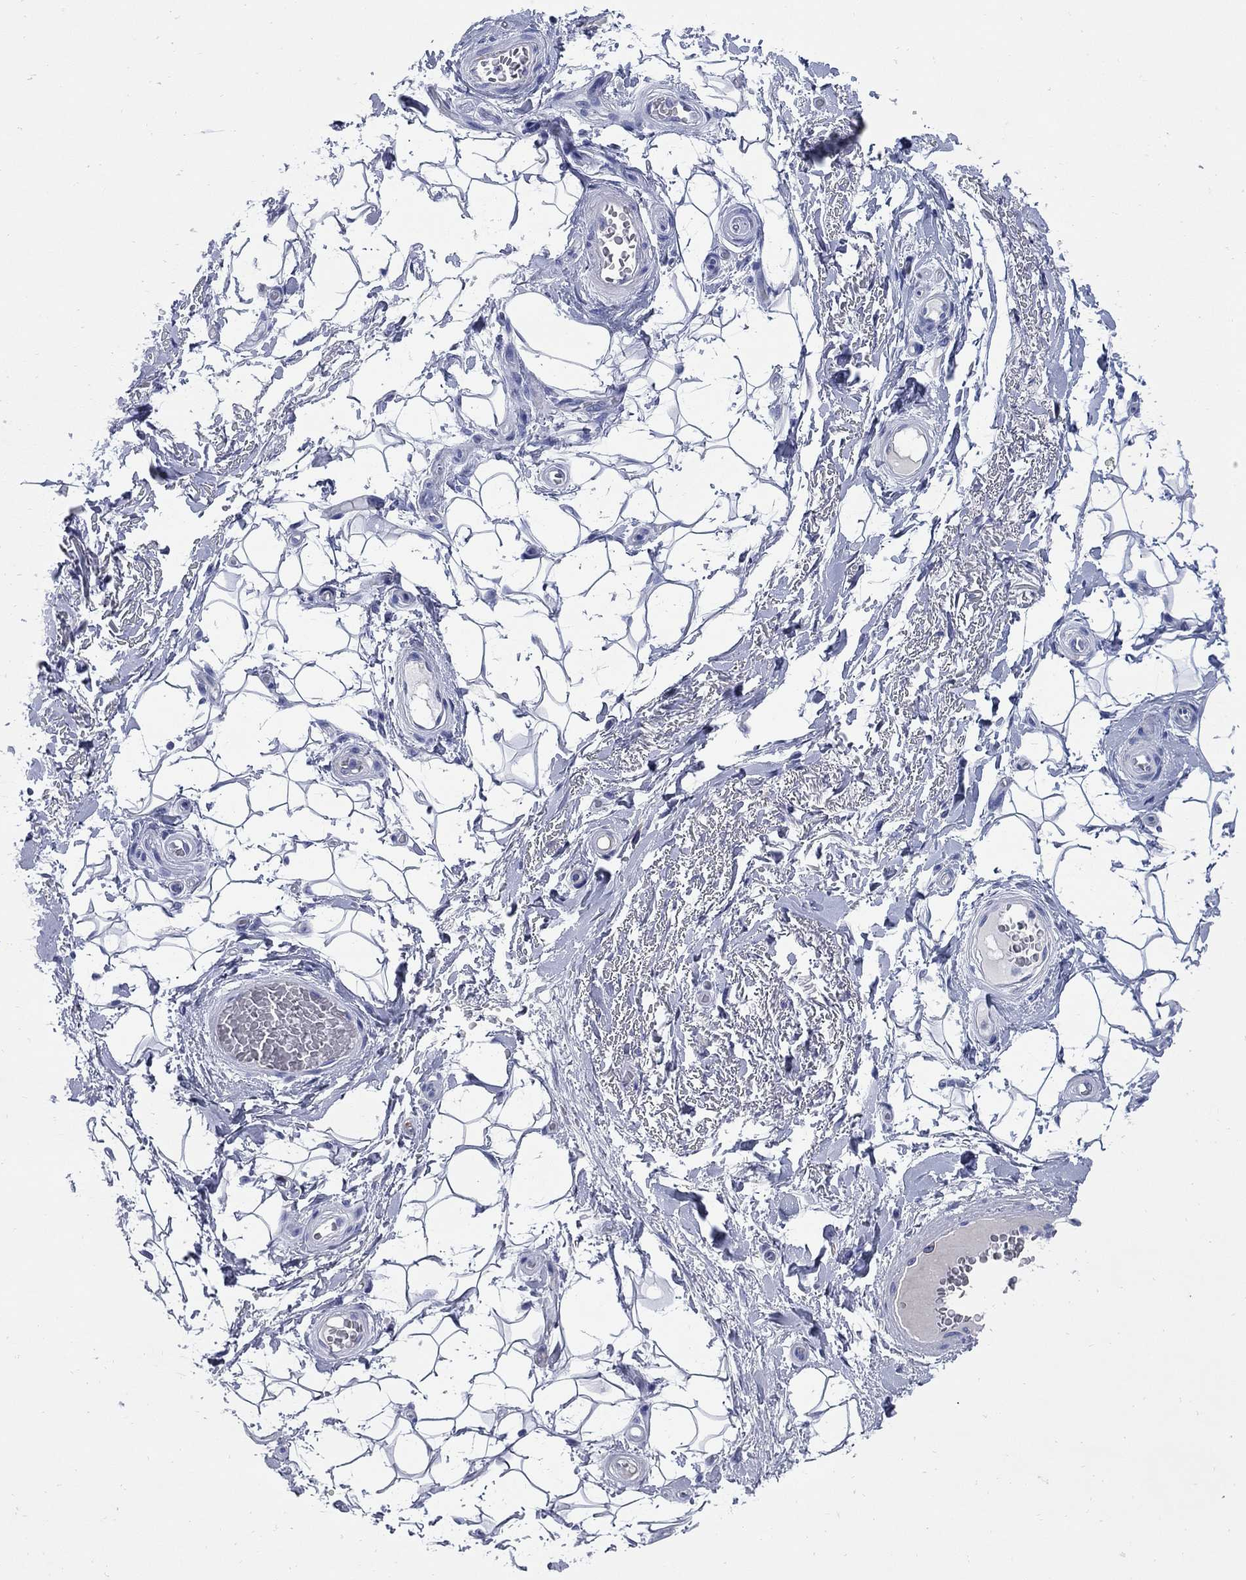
{"staining": {"intensity": "negative", "quantity": "none", "location": "none"}, "tissue": "adipose tissue", "cell_type": "Adipocytes", "image_type": "normal", "snomed": [{"axis": "morphology", "description": "Normal tissue, NOS"}, {"axis": "topography", "description": "Anal"}, {"axis": "topography", "description": "Peripheral nerve tissue"}], "caption": "A micrograph of adipose tissue stained for a protein reveals no brown staining in adipocytes.", "gene": "TACC3", "patient": {"sex": "male", "age": 53}}